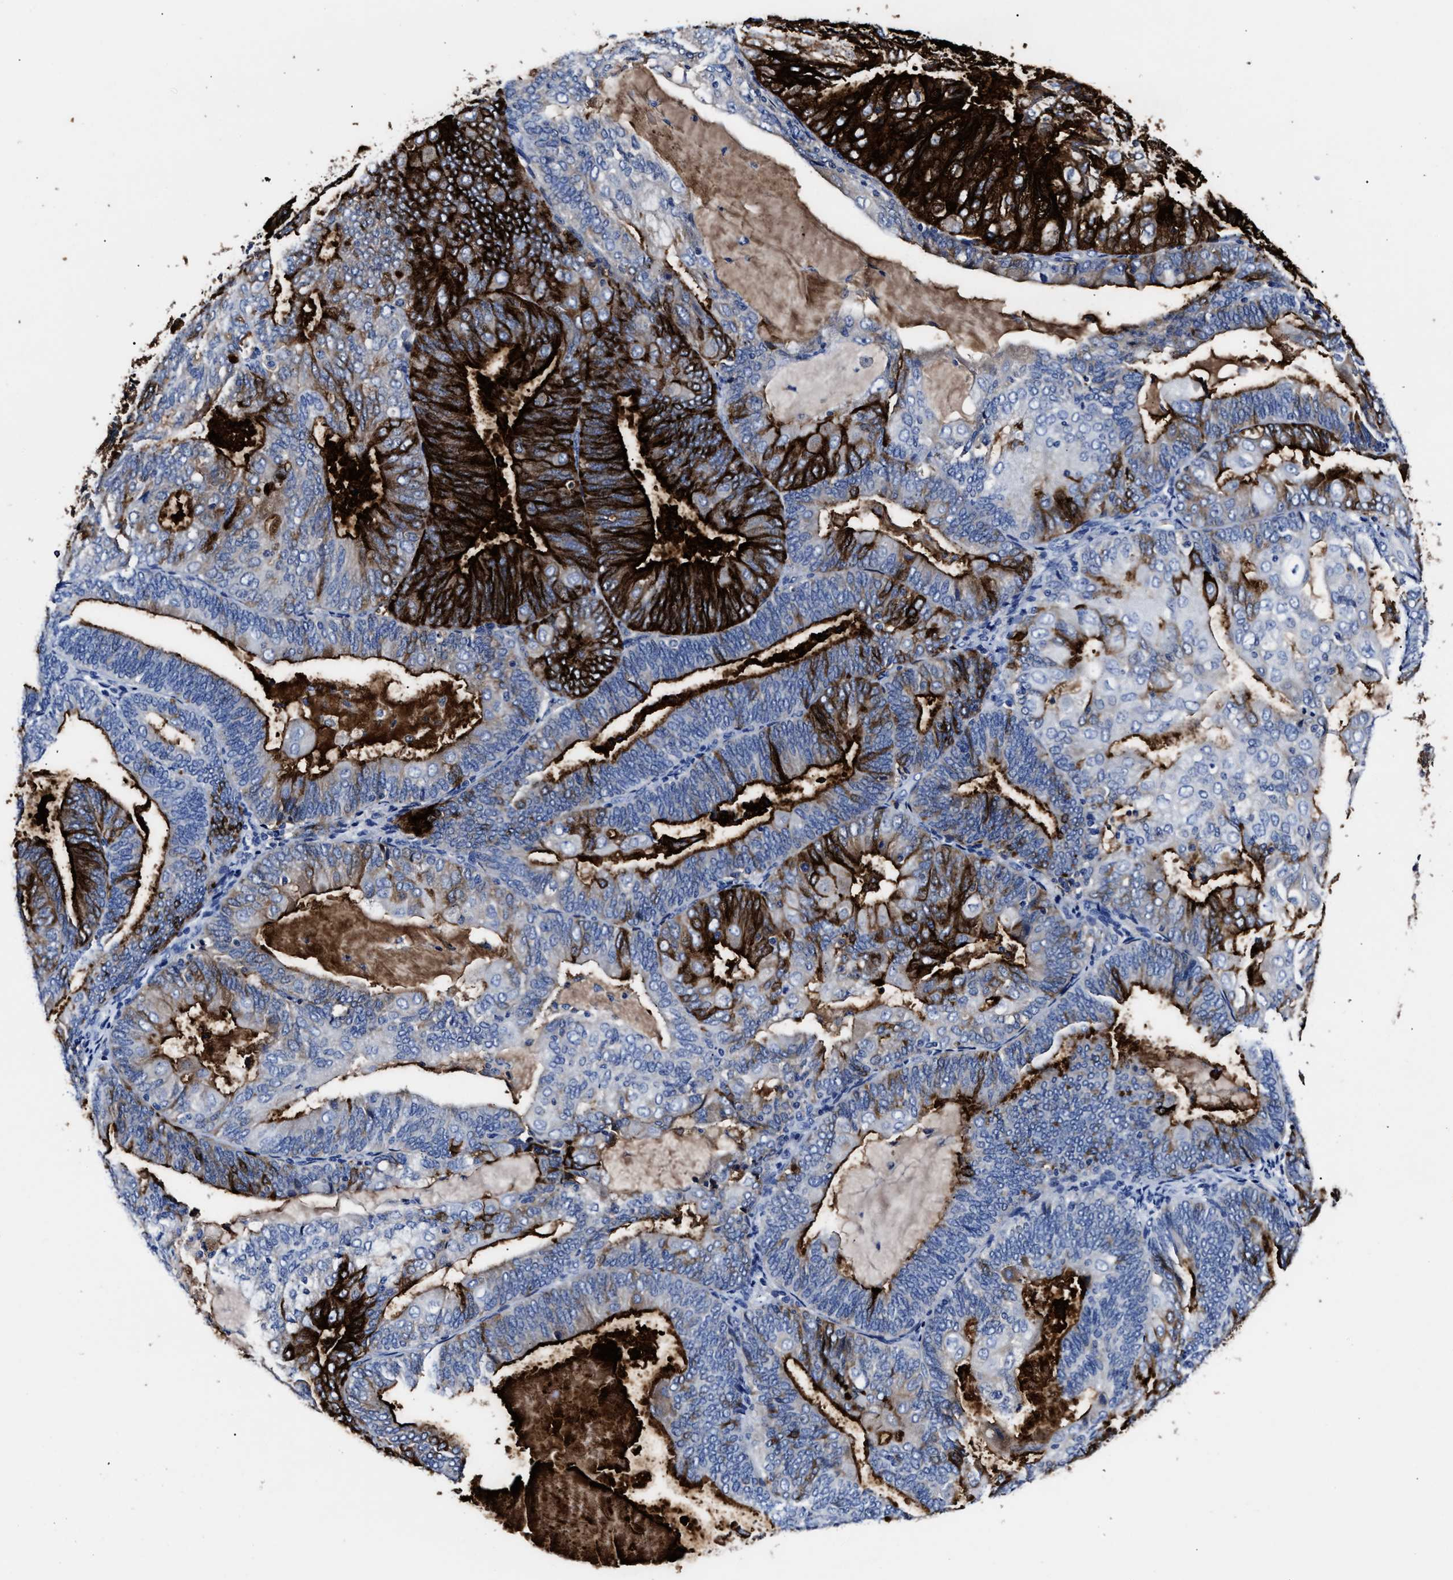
{"staining": {"intensity": "strong", "quantity": "25%-75%", "location": "cytoplasmic/membranous"}, "tissue": "endometrial cancer", "cell_type": "Tumor cells", "image_type": "cancer", "snomed": [{"axis": "morphology", "description": "Adenocarcinoma, NOS"}, {"axis": "topography", "description": "Endometrium"}], "caption": "Adenocarcinoma (endometrial) stained with immunohistochemistry reveals strong cytoplasmic/membranous expression in approximately 25%-75% of tumor cells.", "gene": "ALPG", "patient": {"sex": "female", "age": 81}}